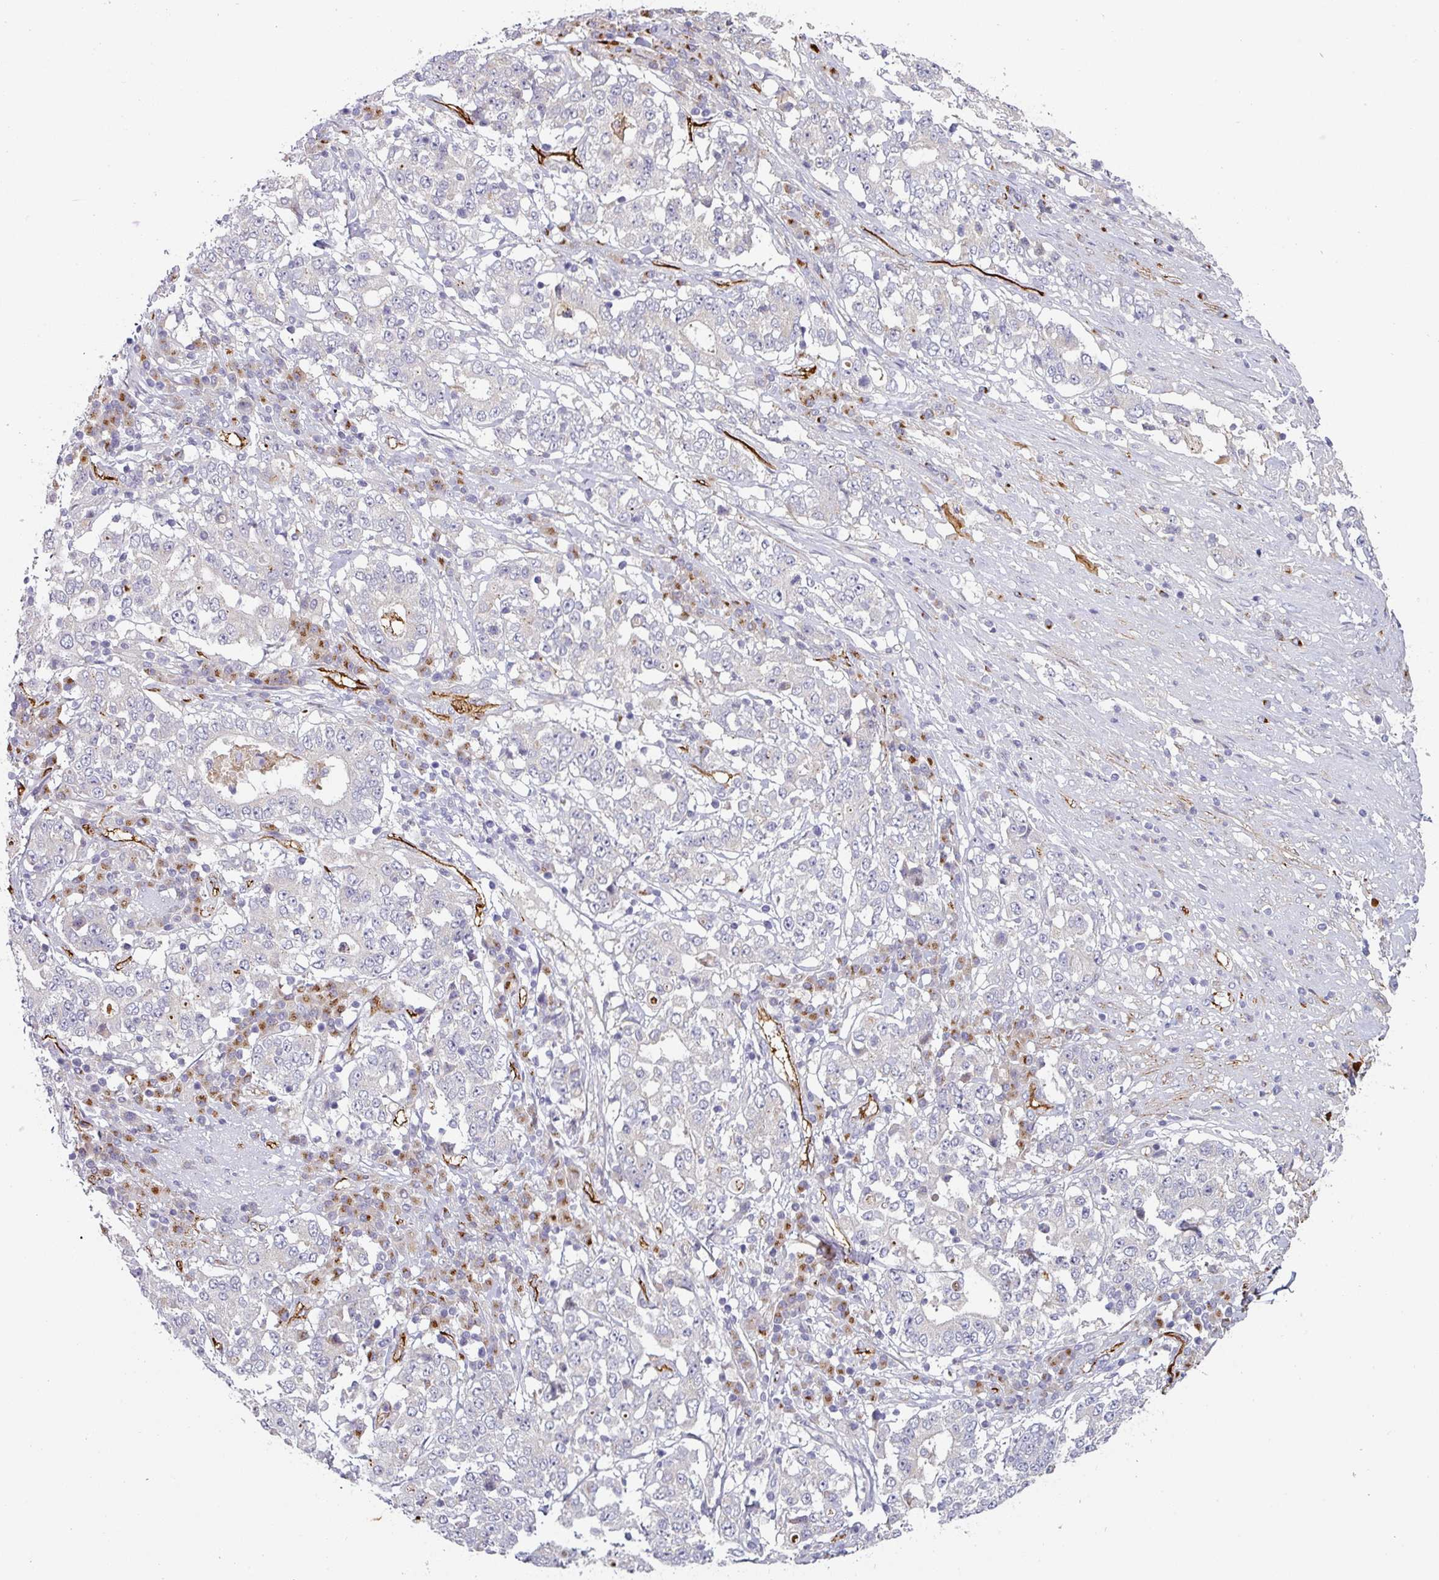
{"staining": {"intensity": "negative", "quantity": "none", "location": "none"}, "tissue": "stomach cancer", "cell_type": "Tumor cells", "image_type": "cancer", "snomed": [{"axis": "morphology", "description": "Adenocarcinoma, NOS"}, {"axis": "topography", "description": "Stomach"}], "caption": "Micrograph shows no significant protein staining in tumor cells of stomach cancer.", "gene": "PRODH2", "patient": {"sex": "male", "age": 59}}